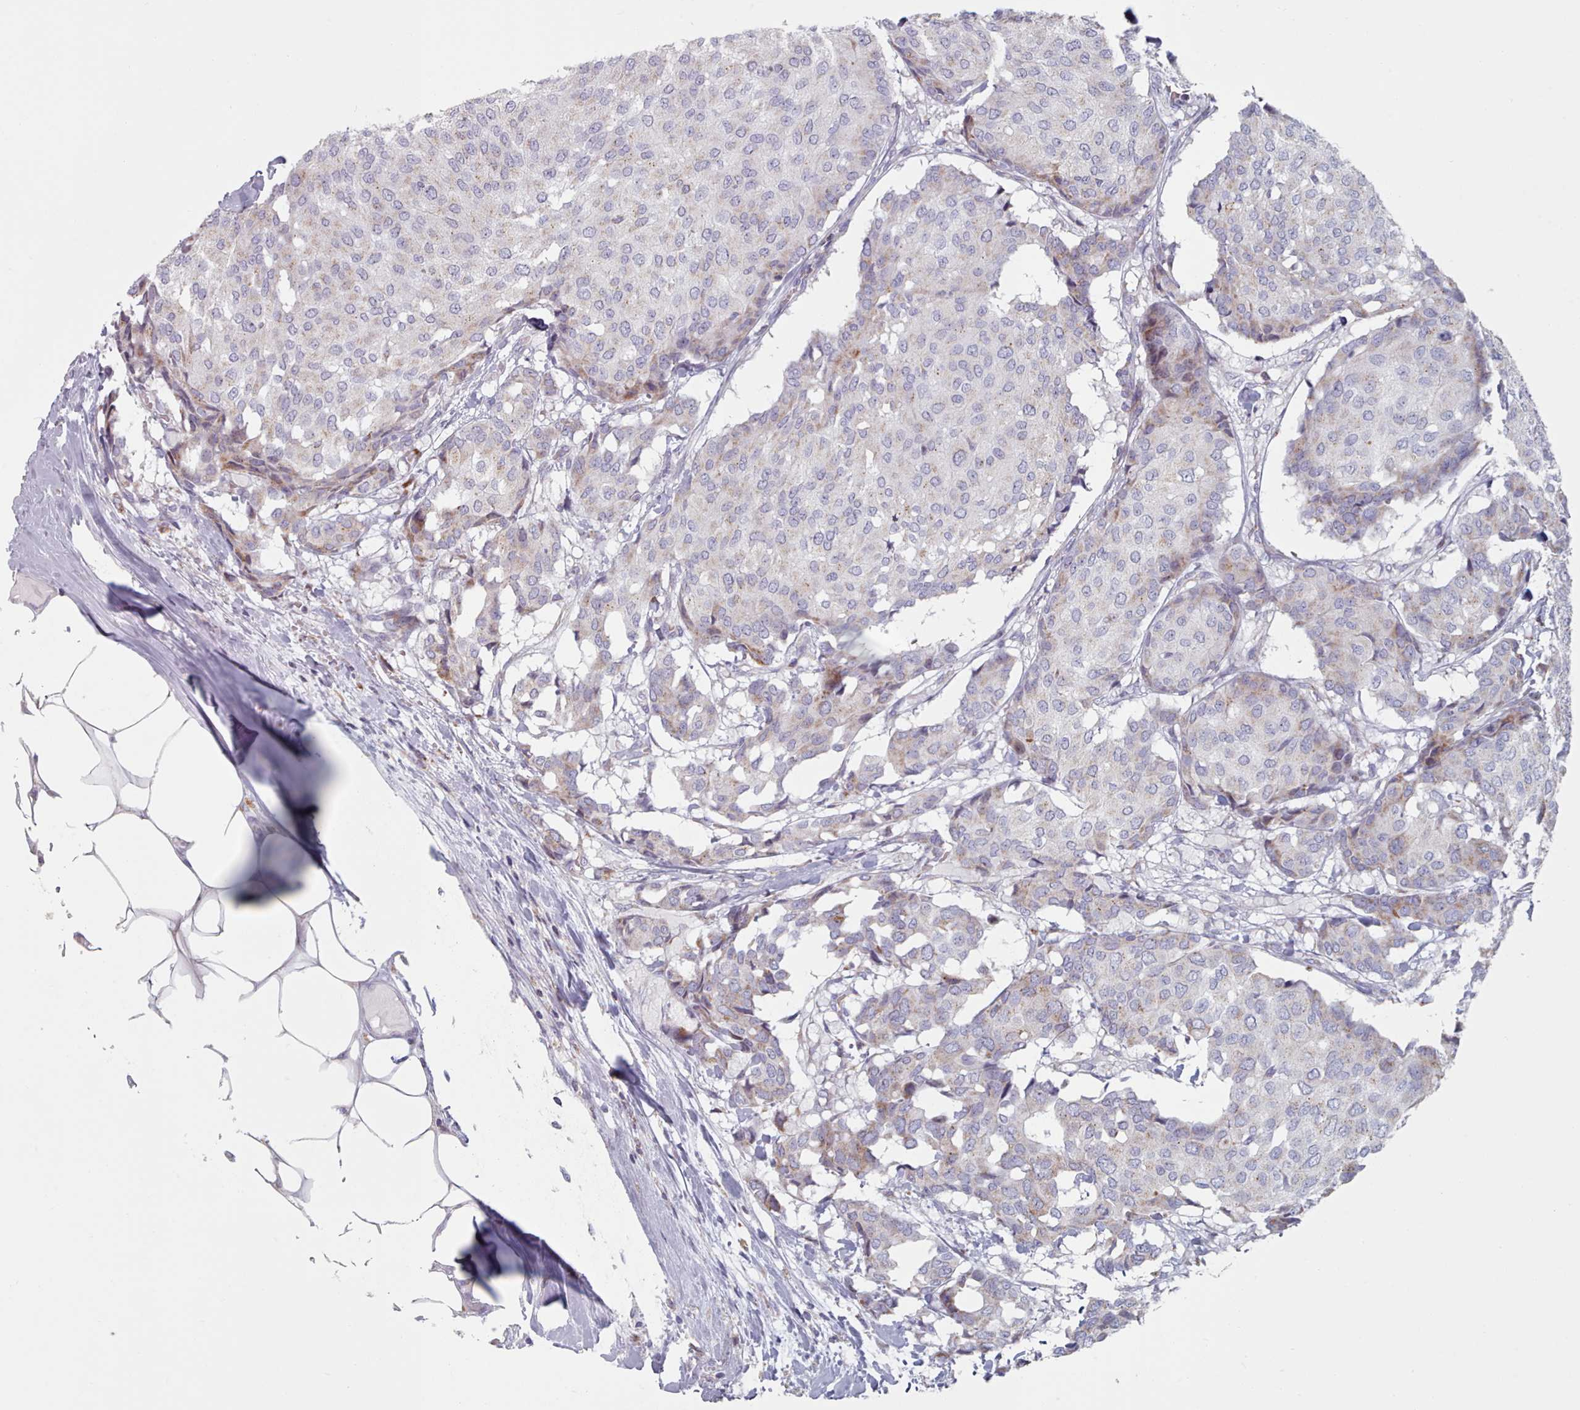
{"staining": {"intensity": "weak", "quantity": "<25%", "location": "cytoplasmic/membranous"}, "tissue": "breast cancer", "cell_type": "Tumor cells", "image_type": "cancer", "snomed": [{"axis": "morphology", "description": "Duct carcinoma"}, {"axis": "topography", "description": "Breast"}], "caption": "An IHC micrograph of invasive ductal carcinoma (breast) is shown. There is no staining in tumor cells of invasive ductal carcinoma (breast).", "gene": "FAM170B", "patient": {"sex": "female", "age": 75}}